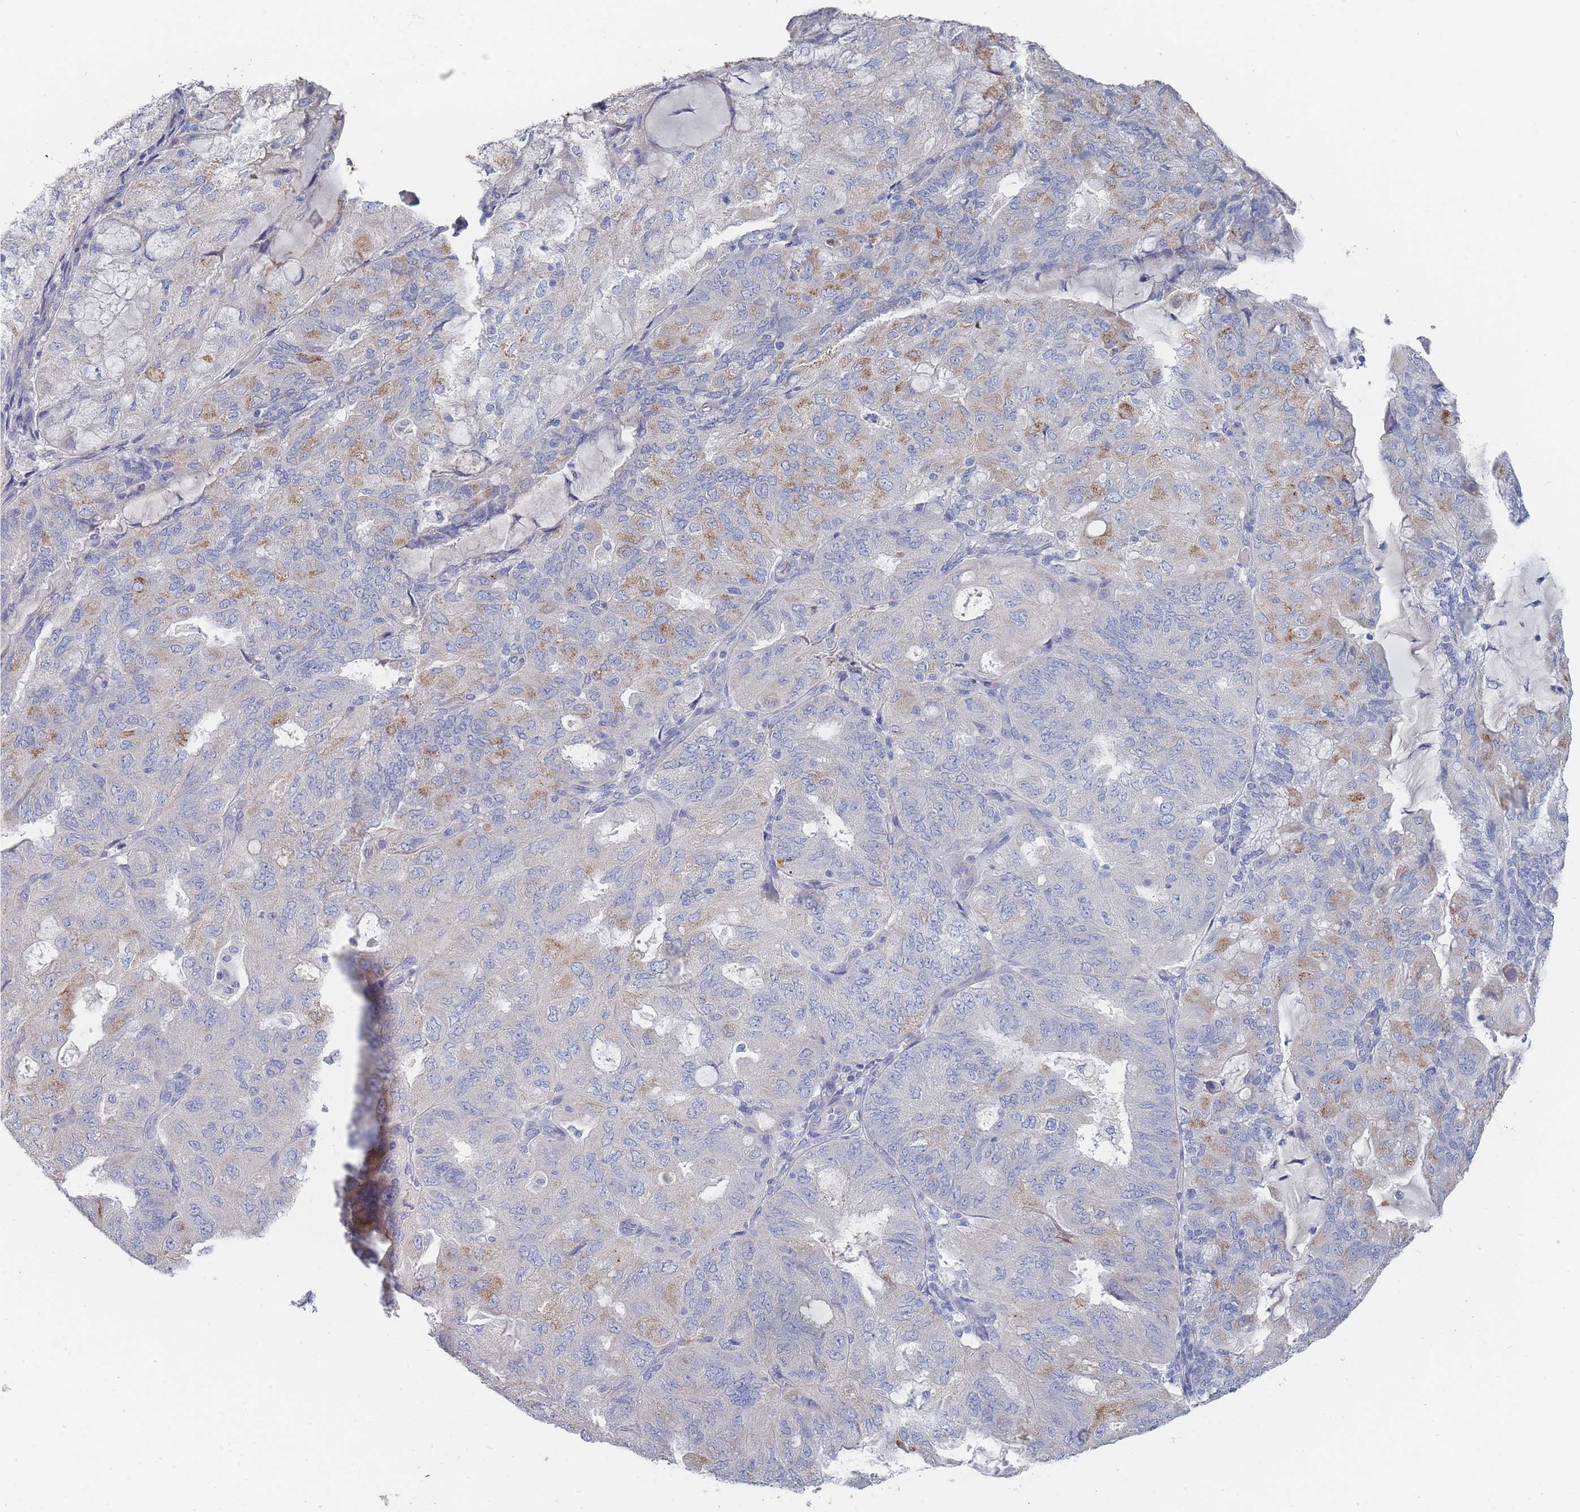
{"staining": {"intensity": "moderate", "quantity": "<25%", "location": "cytoplasmic/membranous"}, "tissue": "endometrial cancer", "cell_type": "Tumor cells", "image_type": "cancer", "snomed": [{"axis": "morphology", "description": "Adenocarcinoma, NOS"}, {"axis": "topography", "description": "Endometrium"}], "caption": "High-magnification brightfield microscopy of adenocarcinoma (endometrial) stained with DAB (brown) and counterstained with hematoxylin (blue). tumor cells exhibit moderate cytoplasmic/membranous positivity is seen in about<25% of cells.", "gene": "ACAD11", "patient": {"sex": "female", "age": 81}}